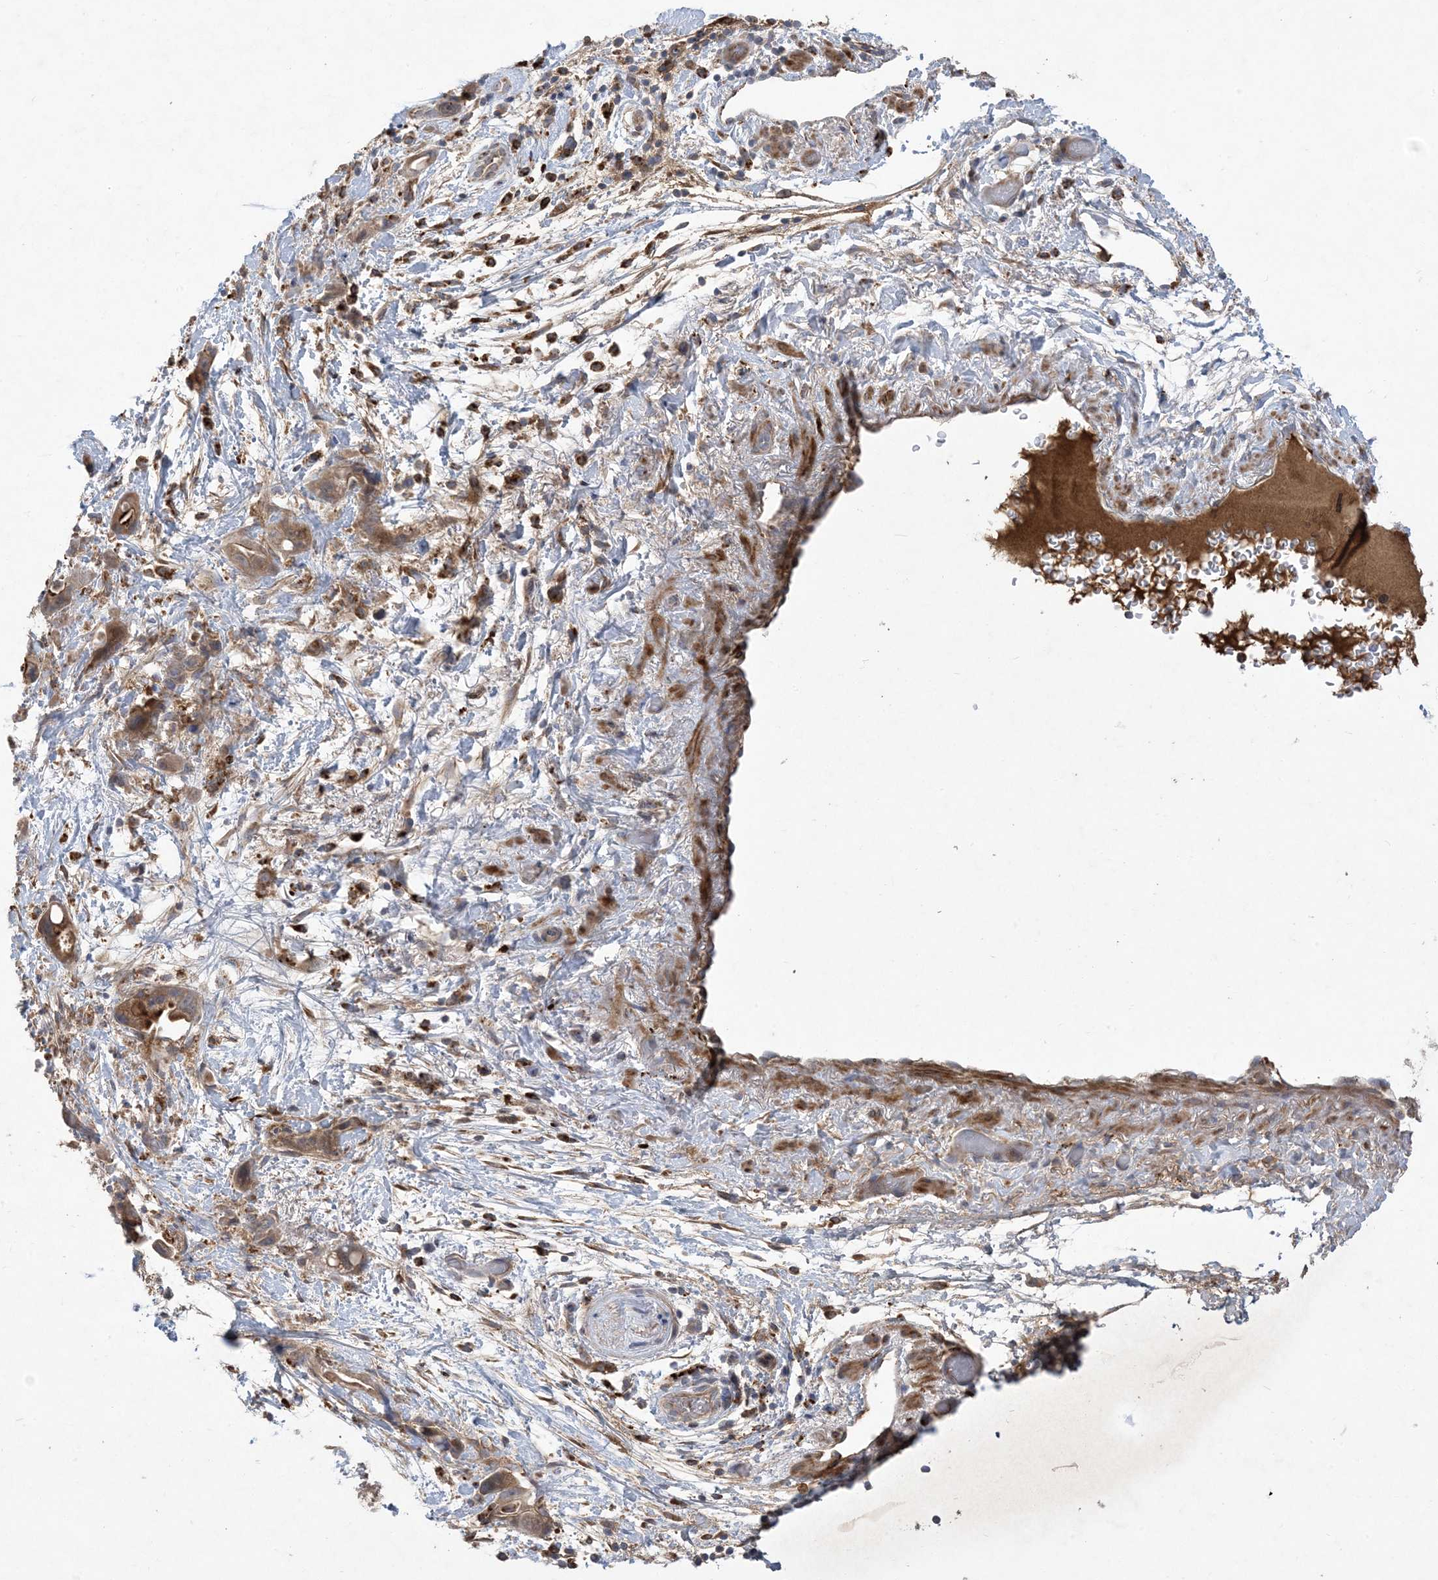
{"staining": {"intensity": "moderate", "quantity": ">75%", "location": "cytoplasmic/membranous"}, "tissue": "pancreatic cancer", "cell_type": "Tumor cells", "image_type": "cancer", "snomed": [{"axis": "morphology", "description": "Normal tissue, NOS"}, {"axis": "morphology", "description": "Adenocarcinoma, NOS"}, {"axis": "topography", "description": "Pancreas"}], "caption": "Adenocarcinoma (pancreatic) was stained to show a protein in brown. There is medium levels of moderate cytoplasmic/membranous expression in approximately >75% of tumor cells.", "gene": "MASP2", "patient": {"sex": "female", "age": 68}}